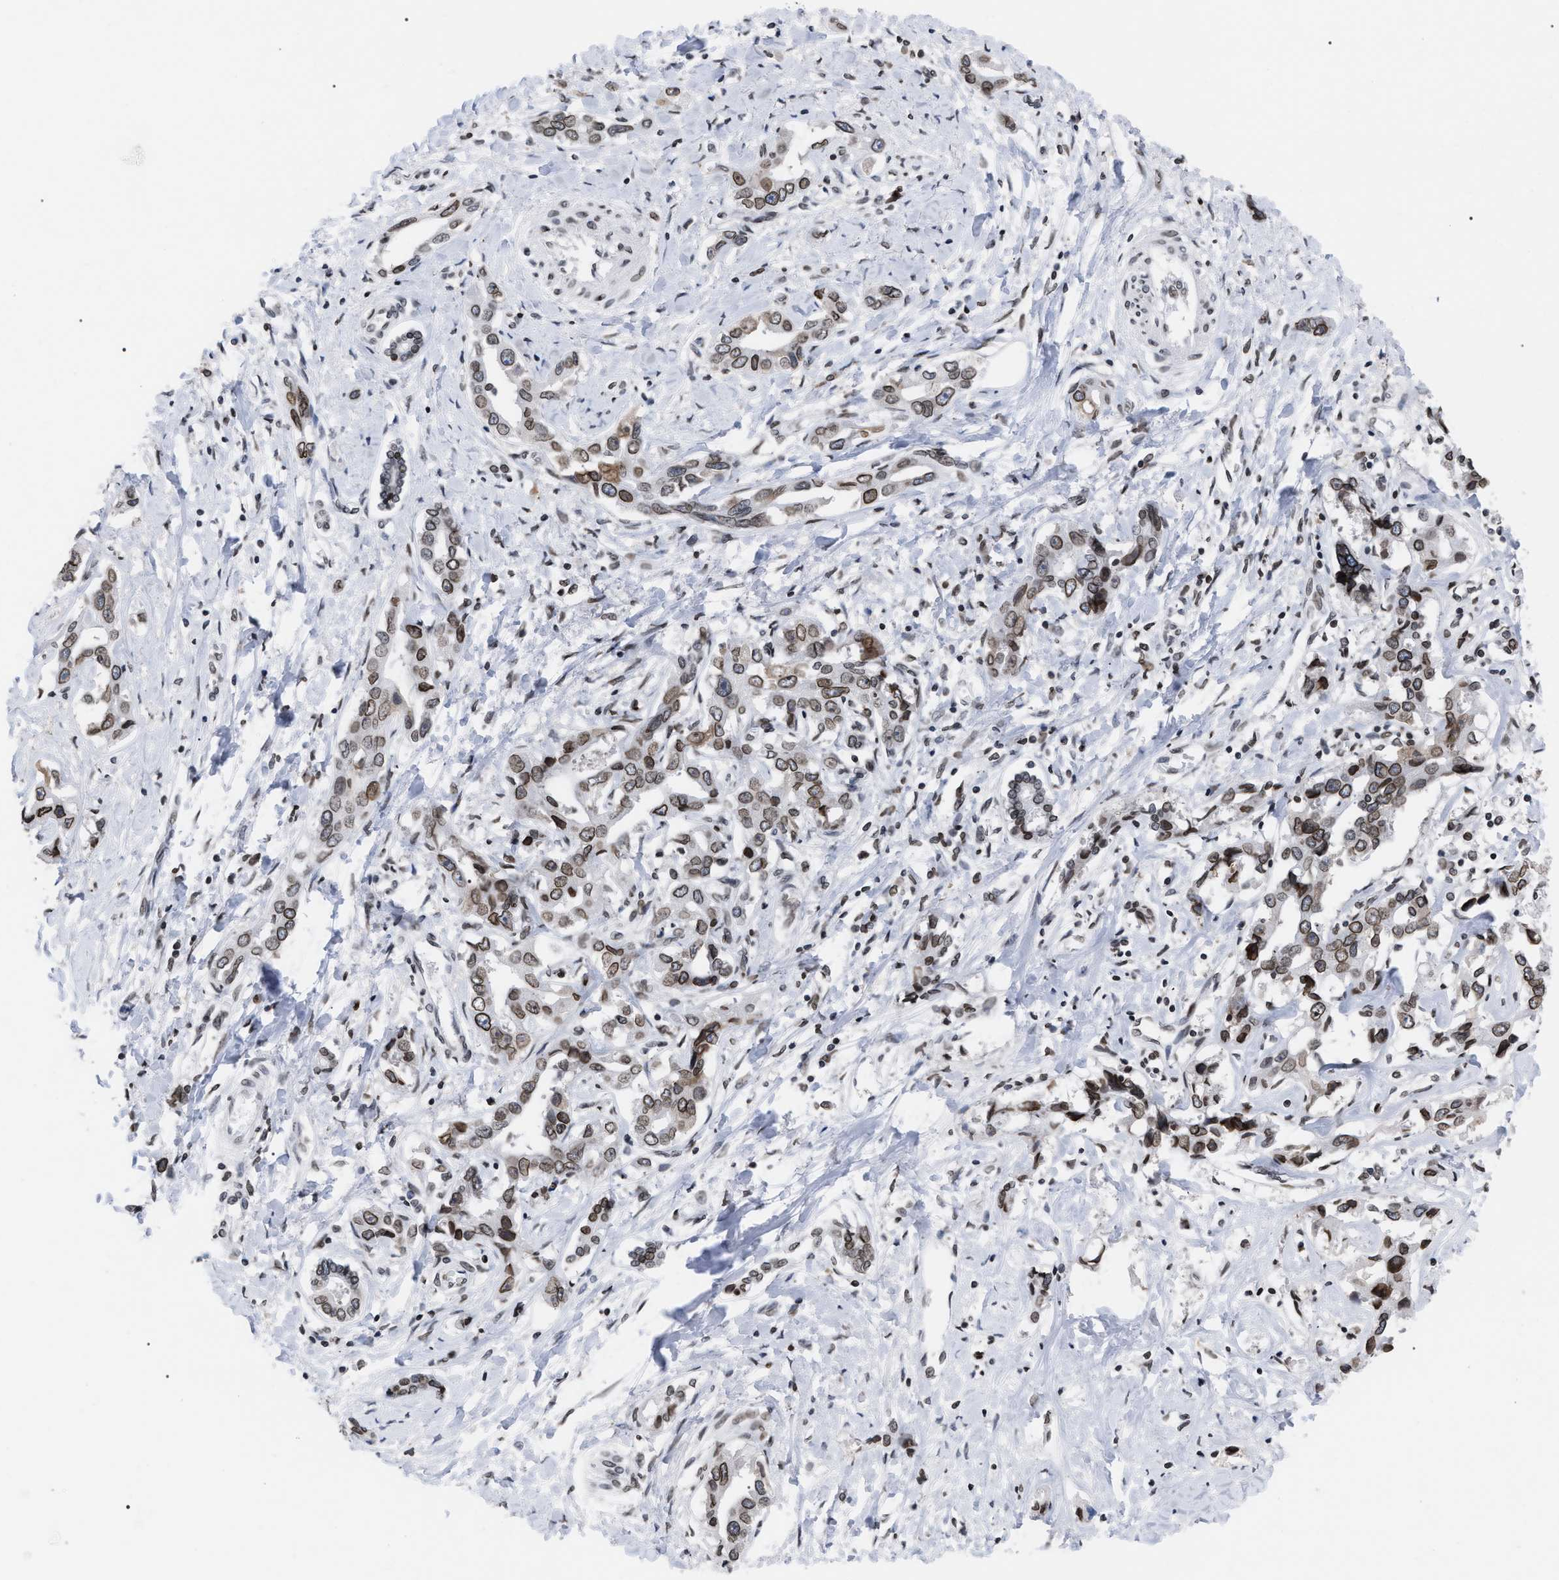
{"staining": {"intensity": "moderate", "quantity": ">75%", "location": "cytoplasmic/membranous,nuclear"}, "tissue": "liver cancer", "cell_type": "Tumor cells", "image_type": "cancer", "snomed": [{"axis": "morphology", "description": "Cholangiocarcinoma"}, {"axis": "topography", "description": "Liver"}], "caption": "Immunohistochemistry (DAB (3,3'-diaminobenzidine)) staining of human liver cancer exhibits moderate cytoplasmic/membranous and nuclear protein positivity in approximately >75% of tumor cells. The staining was performed using DAB (3,3'-diaminobenzidine), with brown indicating positive protein expression. Nuclei are stained blue with hematoxylin.", "gene": "TPR", "patient": {"sex": "male", "age": 59}}